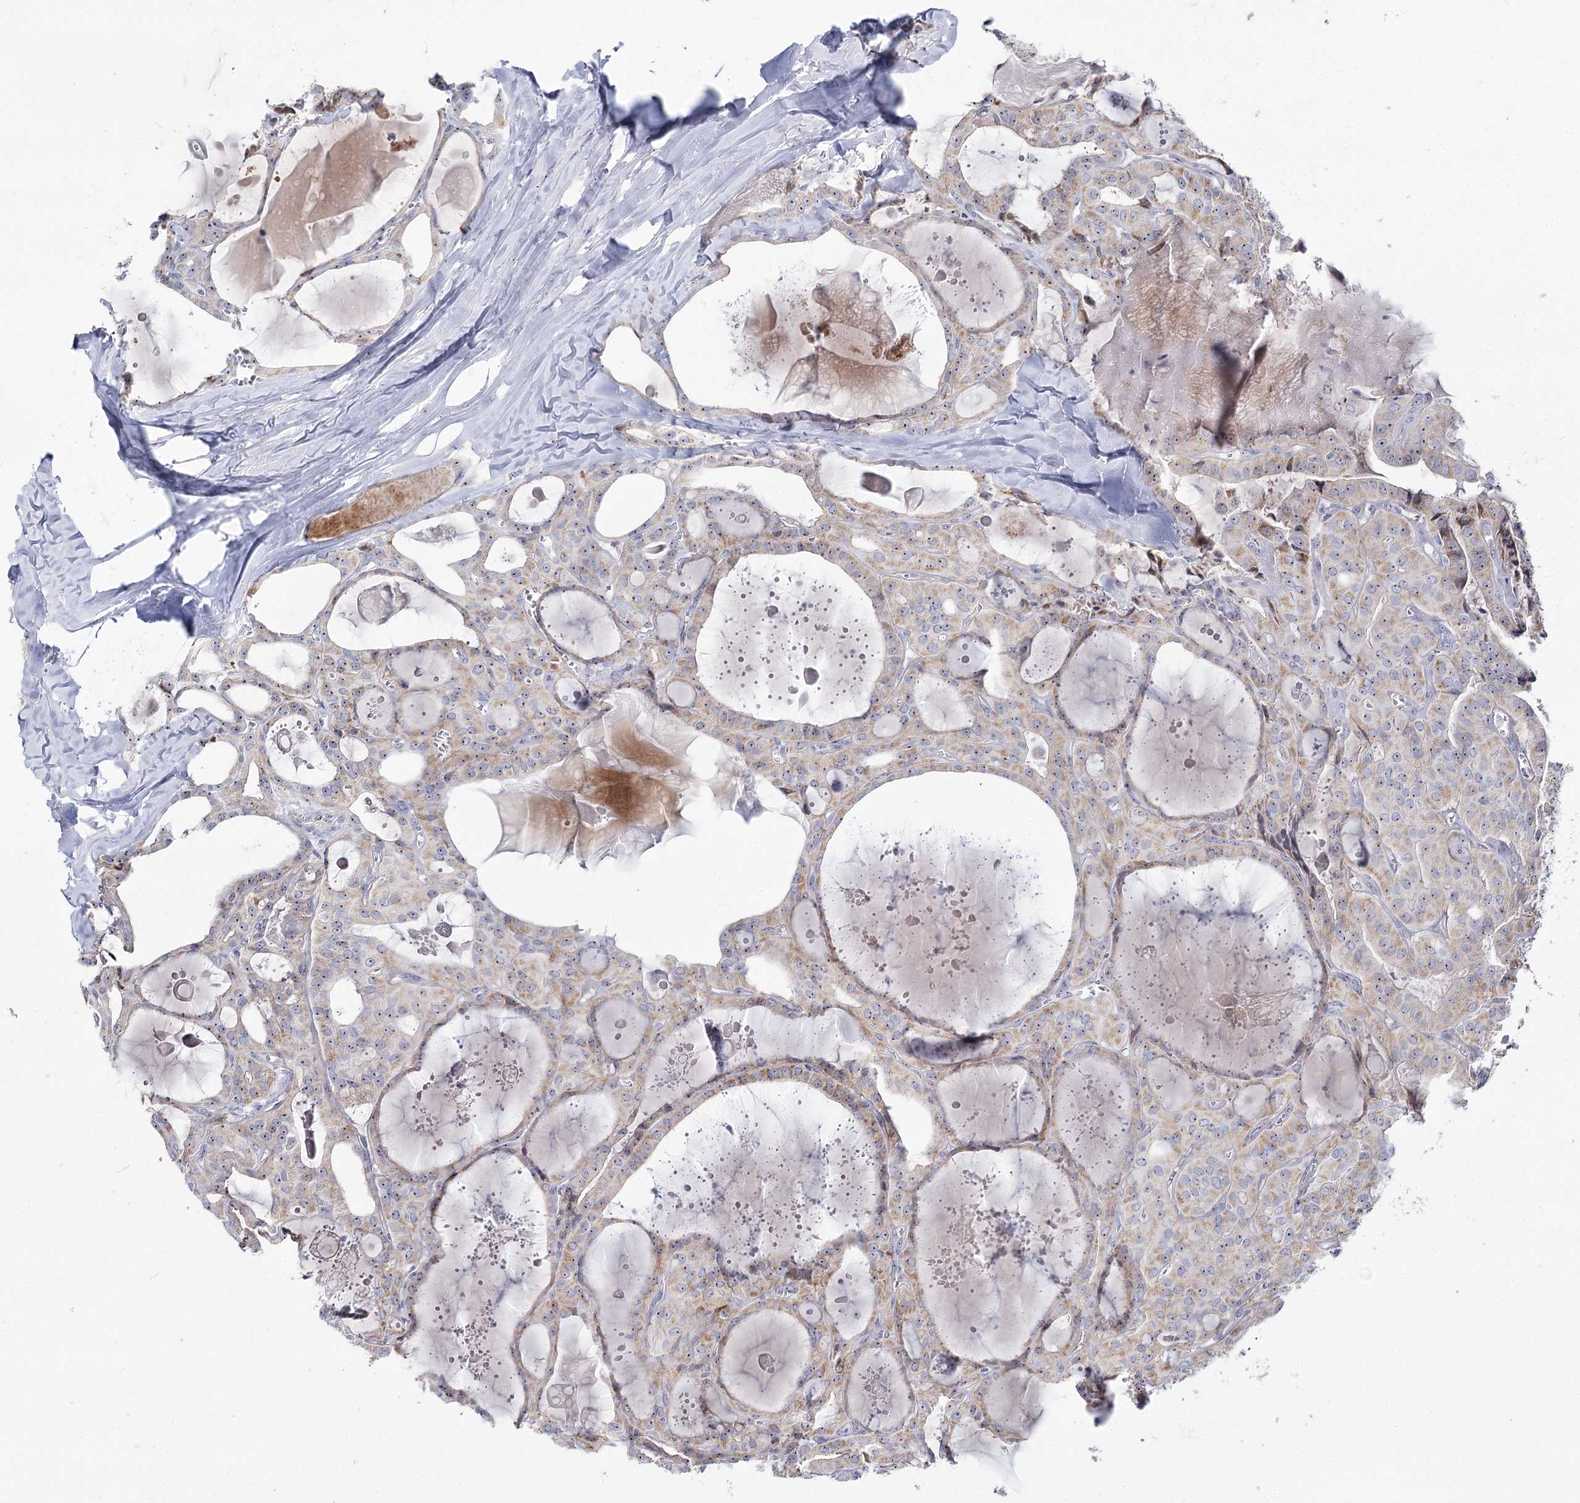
{"staining": {"intensity": "weak", "quantity": "25%-75%", "location": "cytoplasmic/membranous"}, "tissue": "thyroid cancer", "cell_type": "Tumor cells", "image_type": "cancer", "snomed": [{"axis": "morphology", "description": "Papillary adenocarcinoma, NOS"}, {"axis": "topography", "description": "Thyroid gland"}], "caption": "The photomicrograph displays a brown stain indicating the presence of a protein in the cytoplasmic/membranous of tumor cells in thyroid papillary adenocarcinoma.", "gene": "SUOX", "patient": {"sex": "male", "age": 52}}